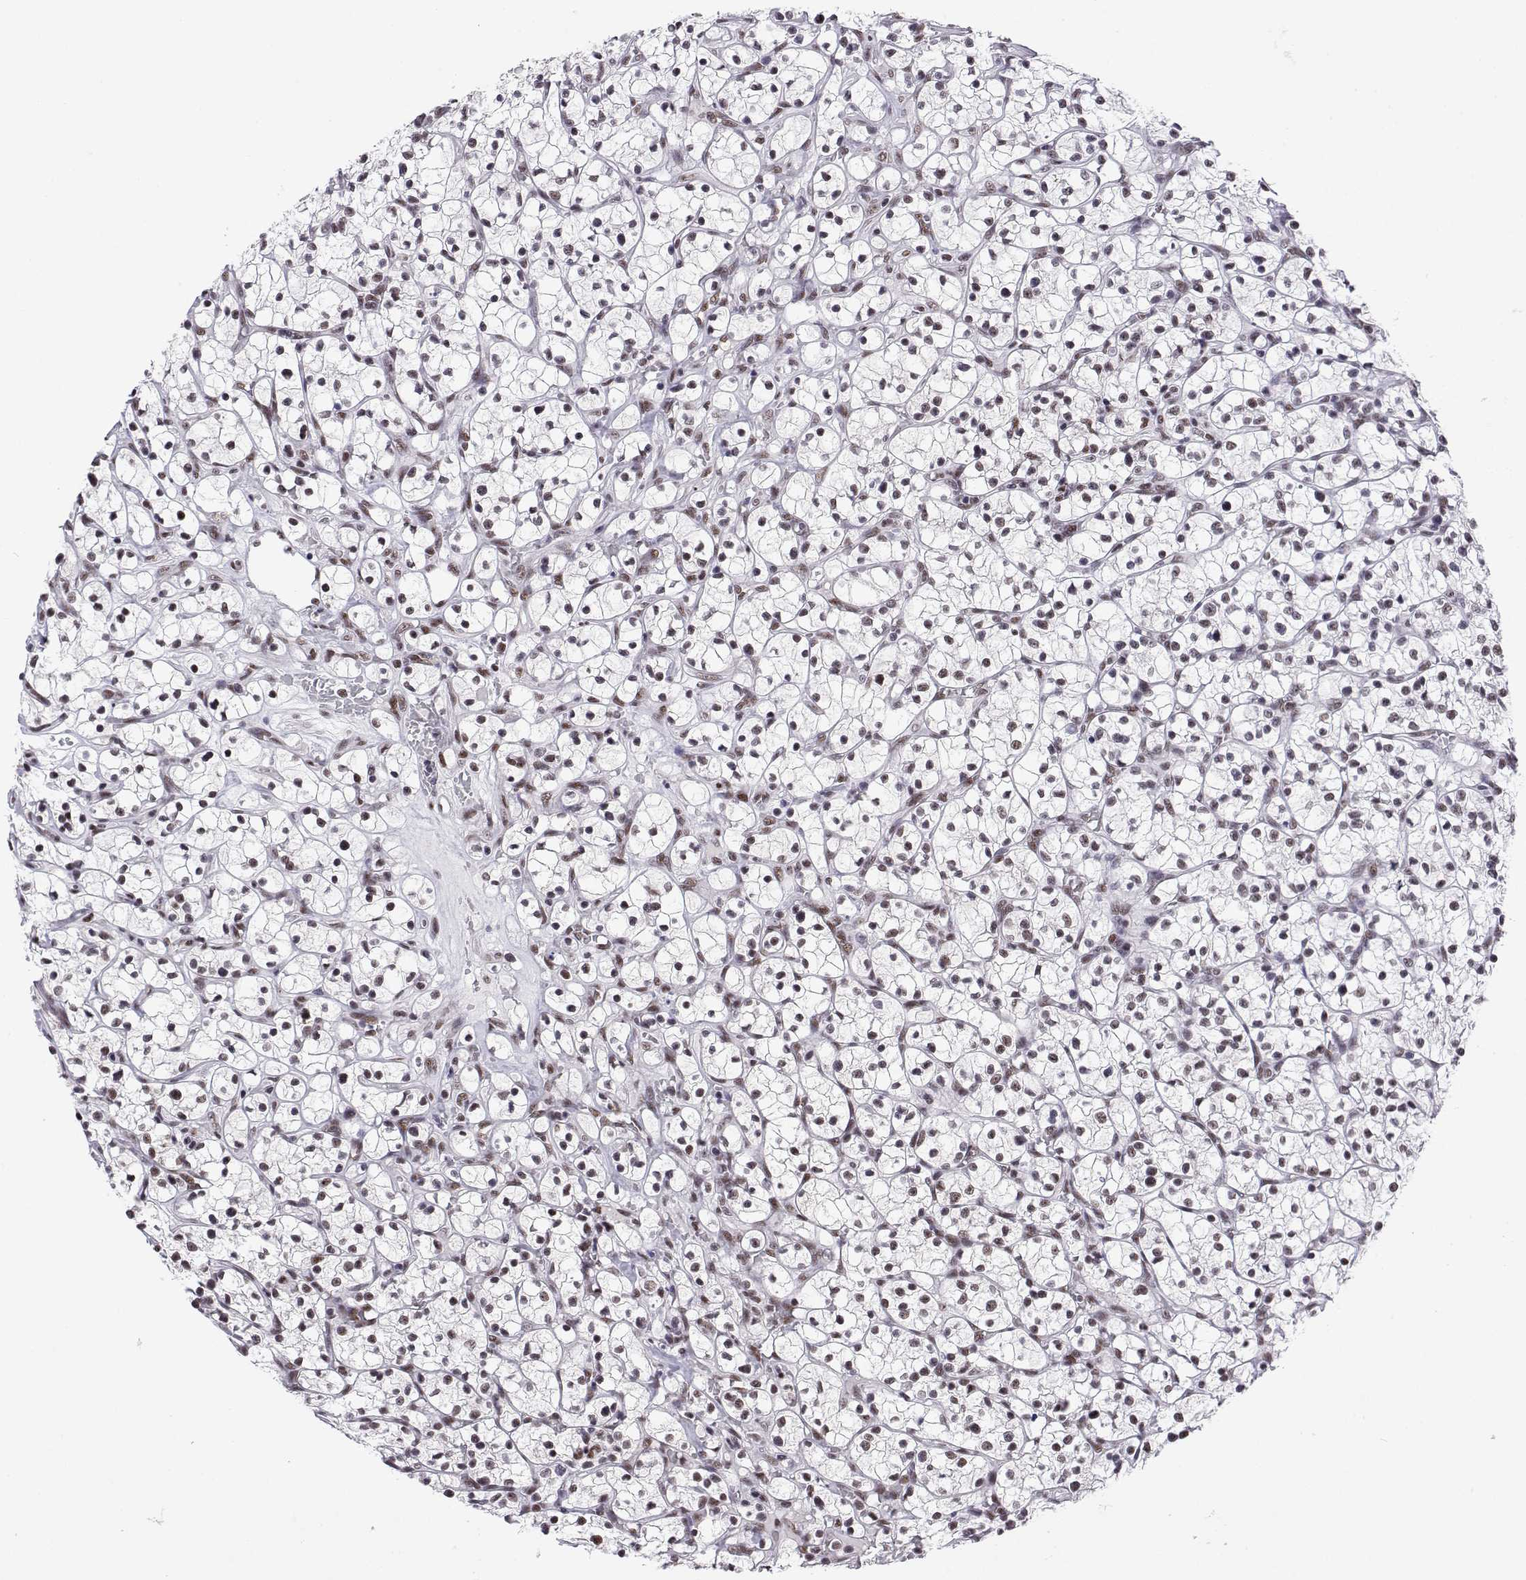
{"staining": {"intensity": "moderate", "quantity": "<25%", "location": "nuclear"}, "tissue": "renal cancer", "cell_type": "Tumor cells", "image_type": "cancer", "snomed": [{"axis": "morphology", "description": "Adenocarcinoma, NOS"}, {"axis": "topography", "description": "Kidney"}], "caption": "A brown stain highlights moderate nuclear expression of a protein in human renal adenocarcinoma tumor cells.", "gene": "POLDIP3", "patient": {"sex": "female", "age": 64}}